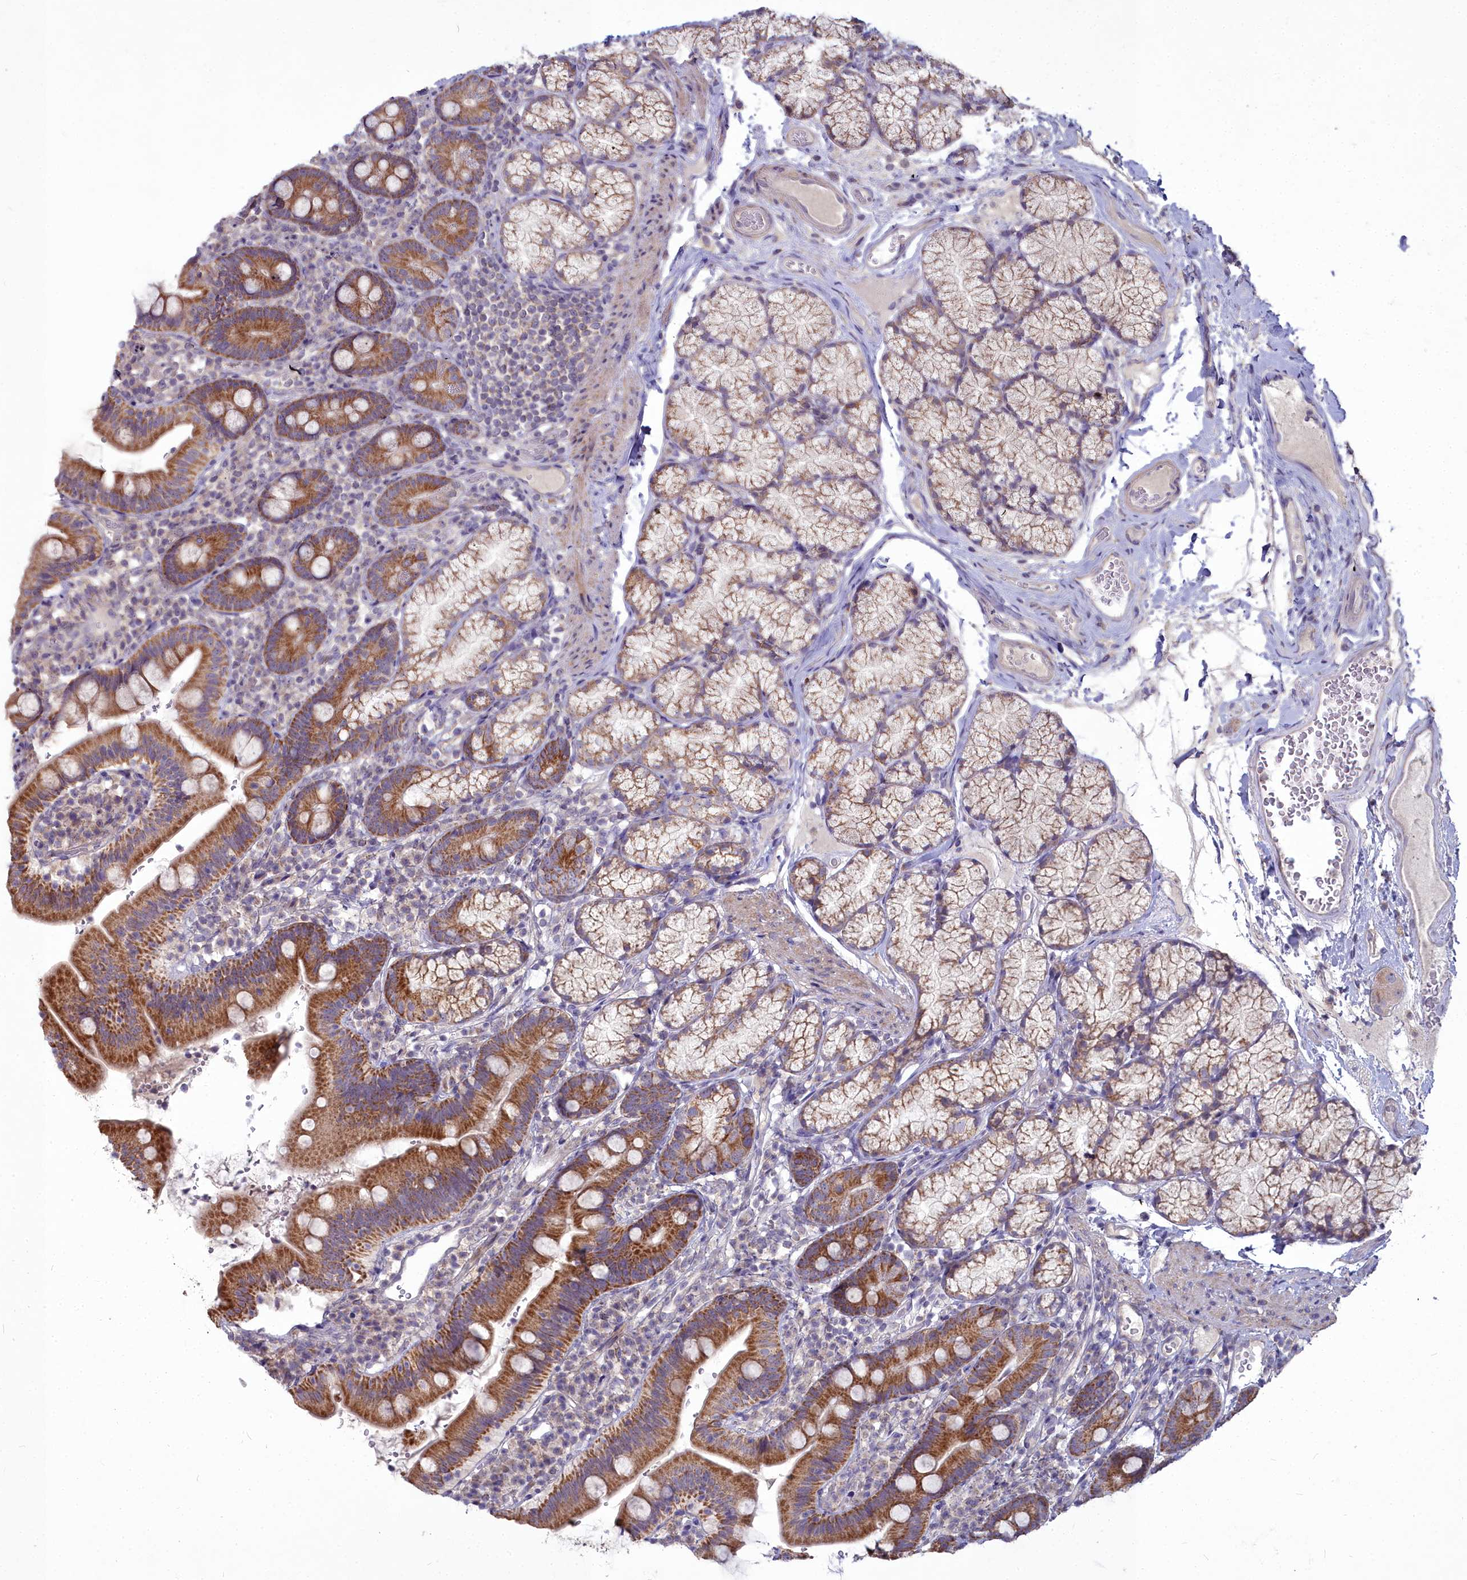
{"staining": {"intensity": "moderate", "quantity": ">75%", "location": "cytoplasmic/membranous"}, "tissue": "duodenum", "cell_type": "Glandular cells", "image_type": "normal", "snomed": [{"axis": "morphology", "description": "Normal tissue, NOS"}, {"axis": "topography", "description": "Duodenum"}], "caption": "A medium amount of moderate cytoplasmic/membranous staining is present in approximately >75% of glandular cells in benign duodenum. (brown staining indicates protein expression, while blue staining denotes nuclei).", "gene": "MICU2", "patient": {"sex": "female", "age": 67}}